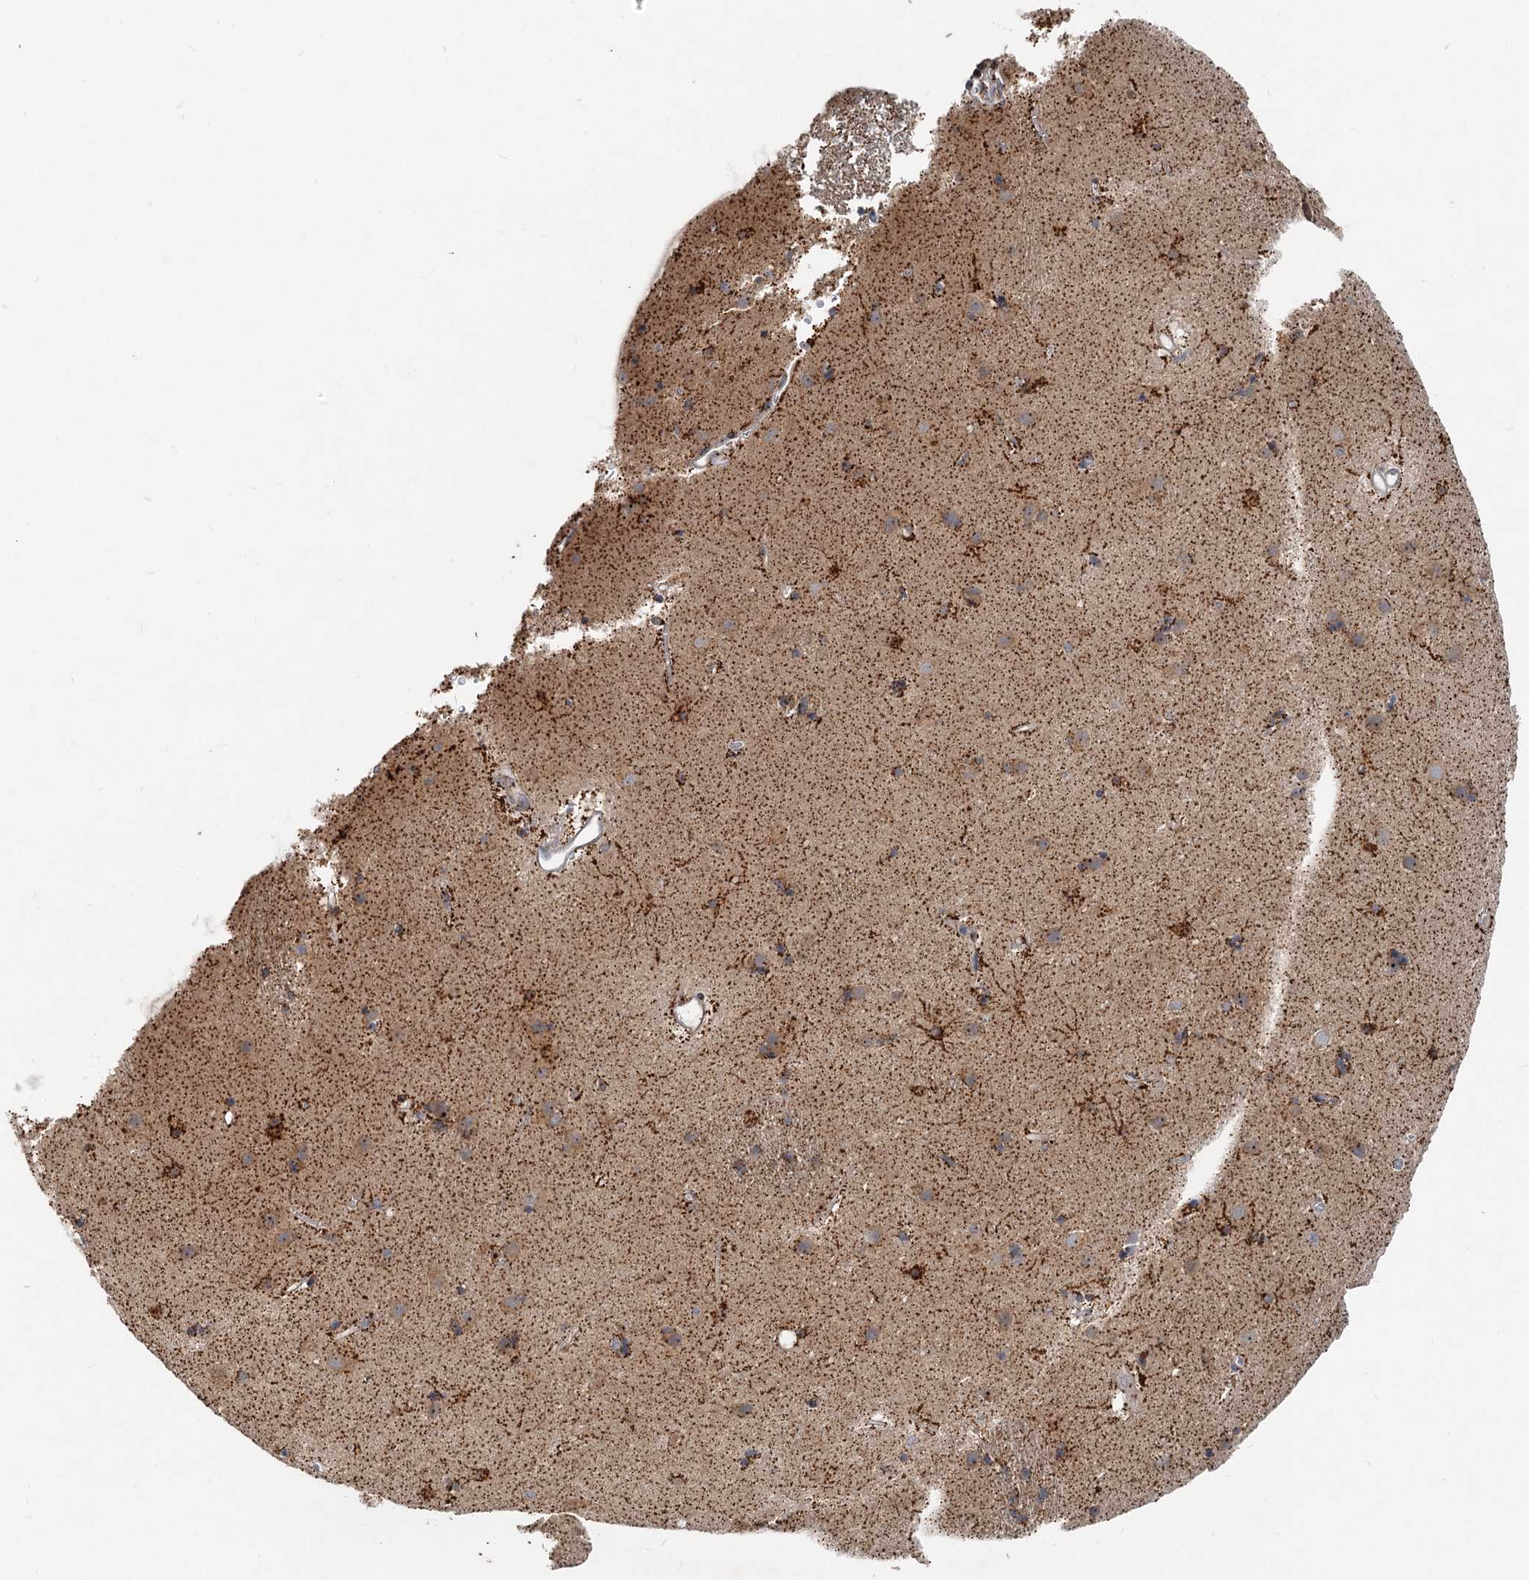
{"staining": {"intensity": "strong", "quantity": "<25%", "location": "cytoplasmic/membranous"}, "tissue": "caudate", "cell_type": "Glial cells", "image_type": "normal", "snomed": [{"axis": "morphology", "description": "Normal tissue, NOS"}, {"axis": "topography", "description": "Lateral ventricle wall"}], "caption": "A medium amount of strong cytoplasmic/membranous expression is present in about <25% of glial cells in benign caudate. (IHC, brightfield microscopy, high magnification).", "gene": "CEP68", "patient": {"sex": "male", "age": 70}}